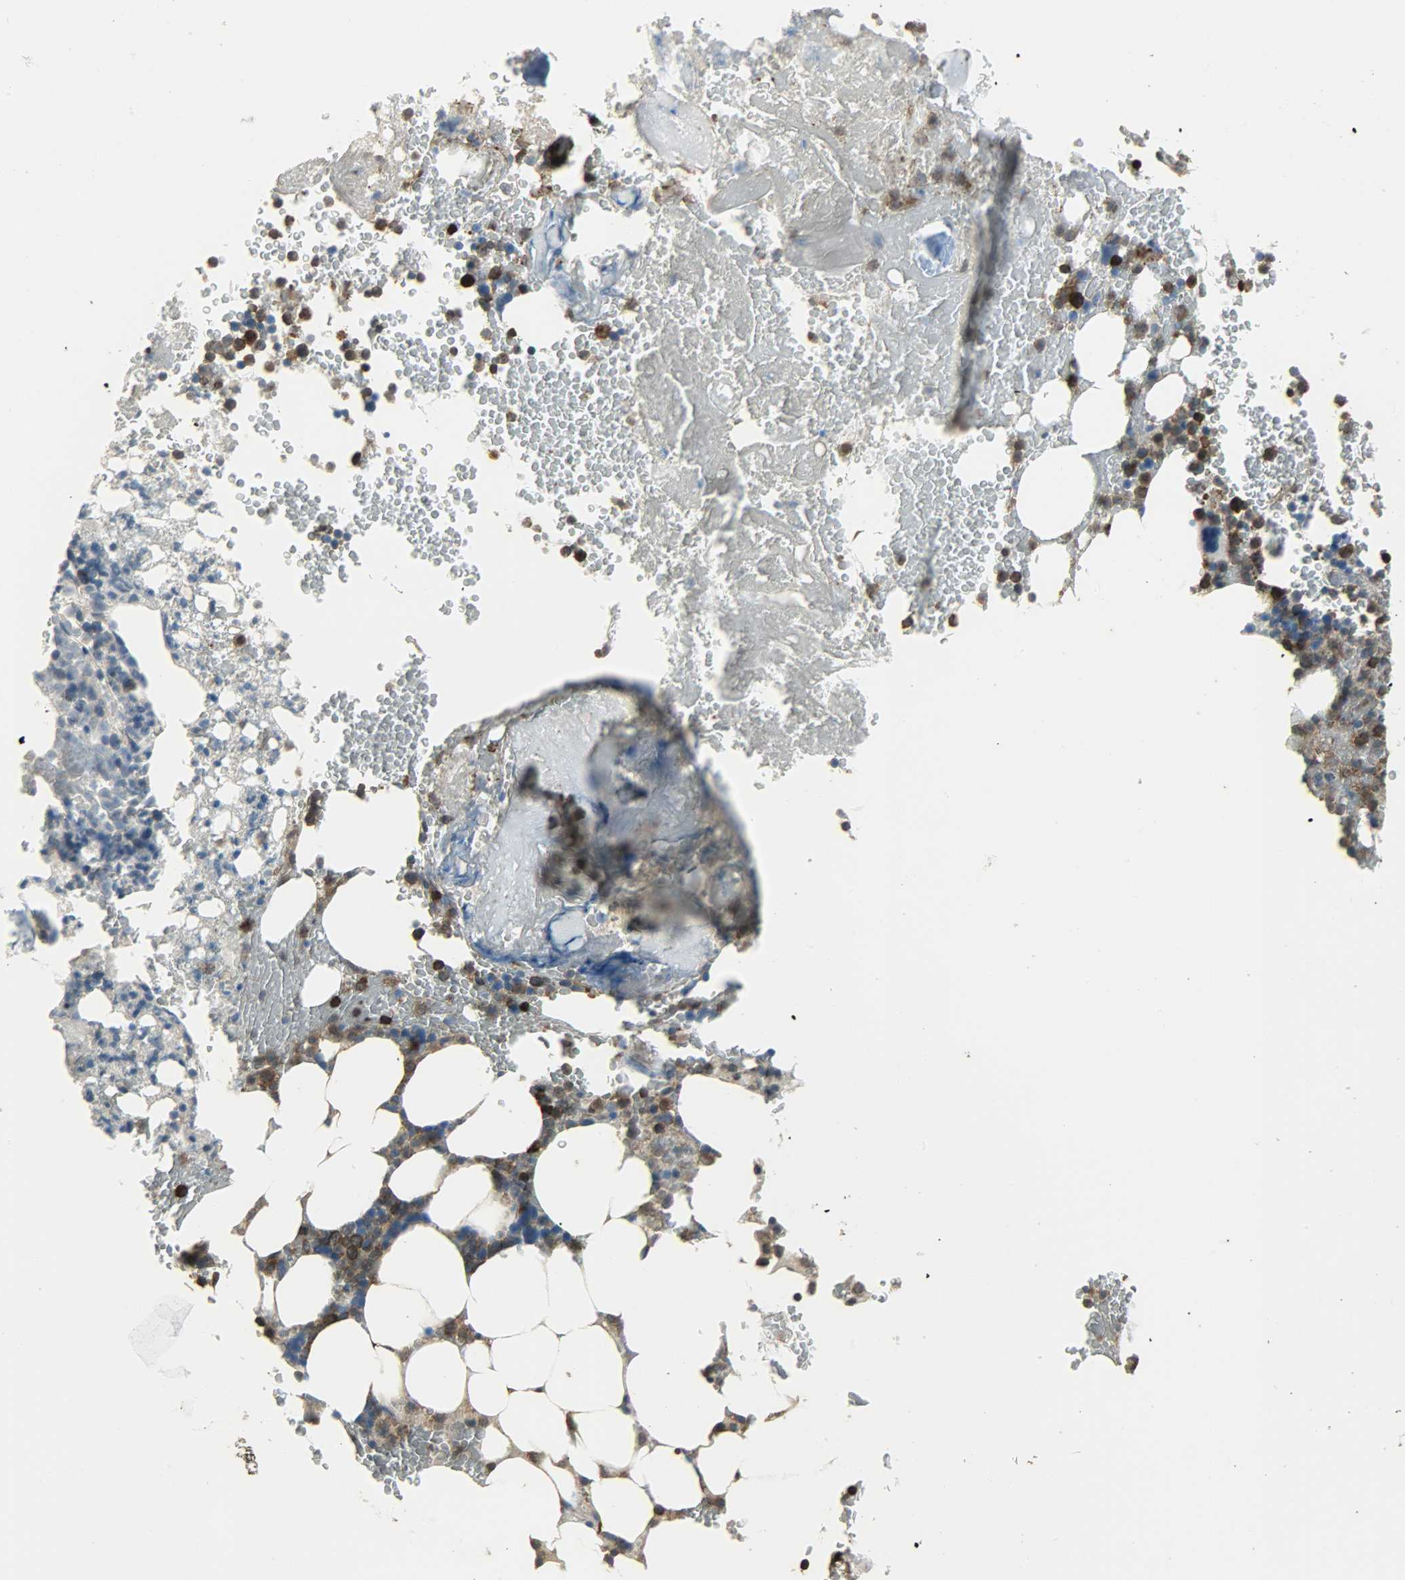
{"staining": {"intensity": "strong", "quantity": "25%-75%", "location": "cytoplasmic/membranous"}, "tissue": "bone marrow", "cell_type": "Hematopoietic cells", "image_type": "normal", "snomed": [{"axis": "morphology", "description": "Normal tissue, NOS"}, {"axis": "topography", "description": "Bone marrow"}], "caption": "This micrograph exhibits immunohistochemistry (IHC) staining of normal bone marrow, with high strong cytoplasmic/membranous staining in approximately 25%-75% of hematopoietic cells.", "gene": "LDHB", "patient": {"sex": "female", "age": 66}}